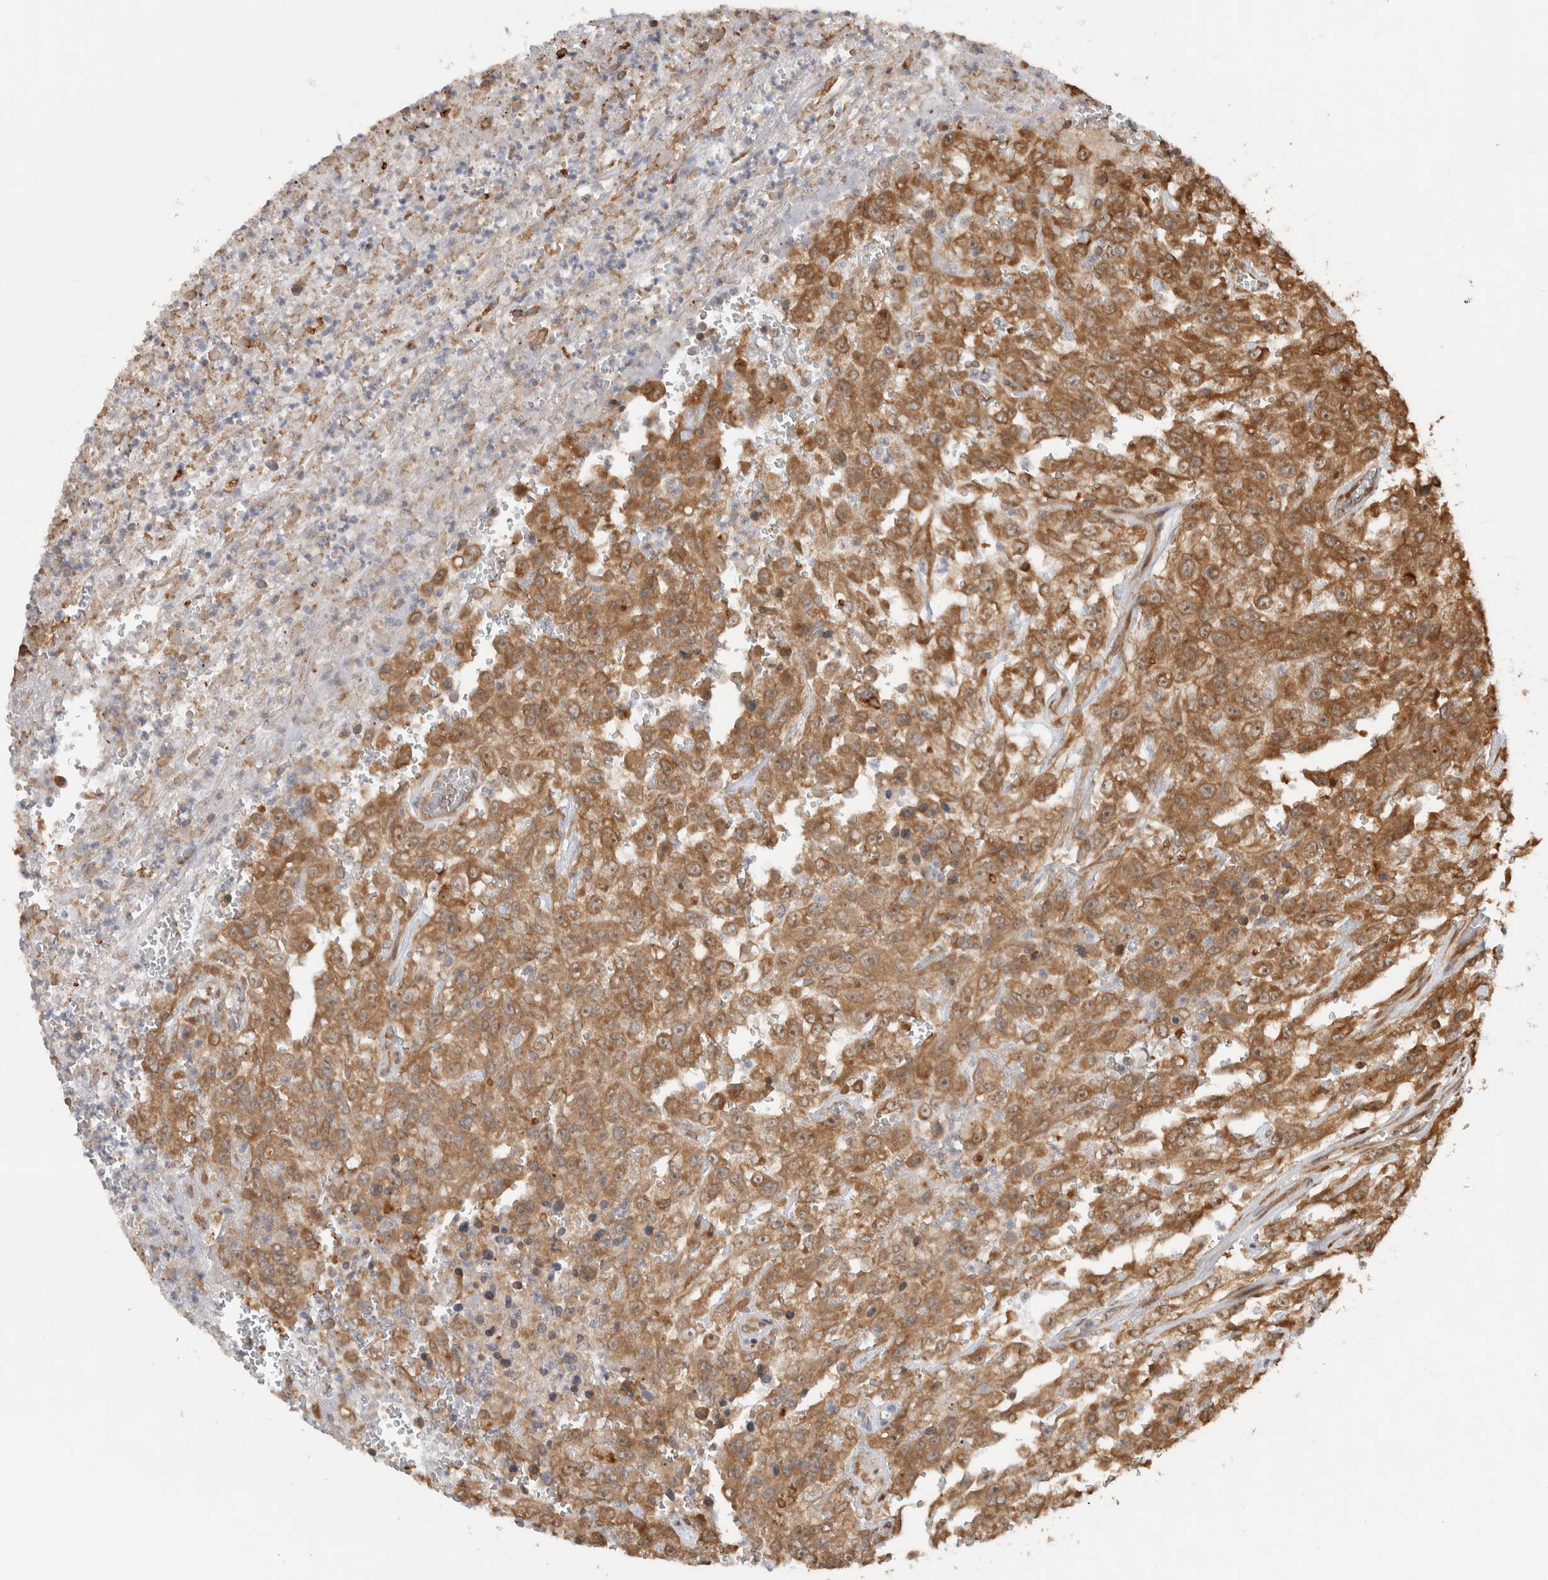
{"staining": {"intensity": "moderate", "quantity": ">75%", "location": "cytoplasmic/membranous"}, "tissue": "urothelial cancer", "cell_type": "Tumor cells", "image_type": "cancer", "snomed": [{"axis": "morphology", "description": "Urothelial carcinoma, High grade"}, {"axis": "topography", "description": "Urinary bladder"}], "caption": "The immunohistochemical stain shows moderate cytoplasmic/membranous positivity in tumor cells of urothelial carcinoma (high-grade) tissue.", "gene": "CNTROB", "patient": {"sex": "male", "age": 46}}